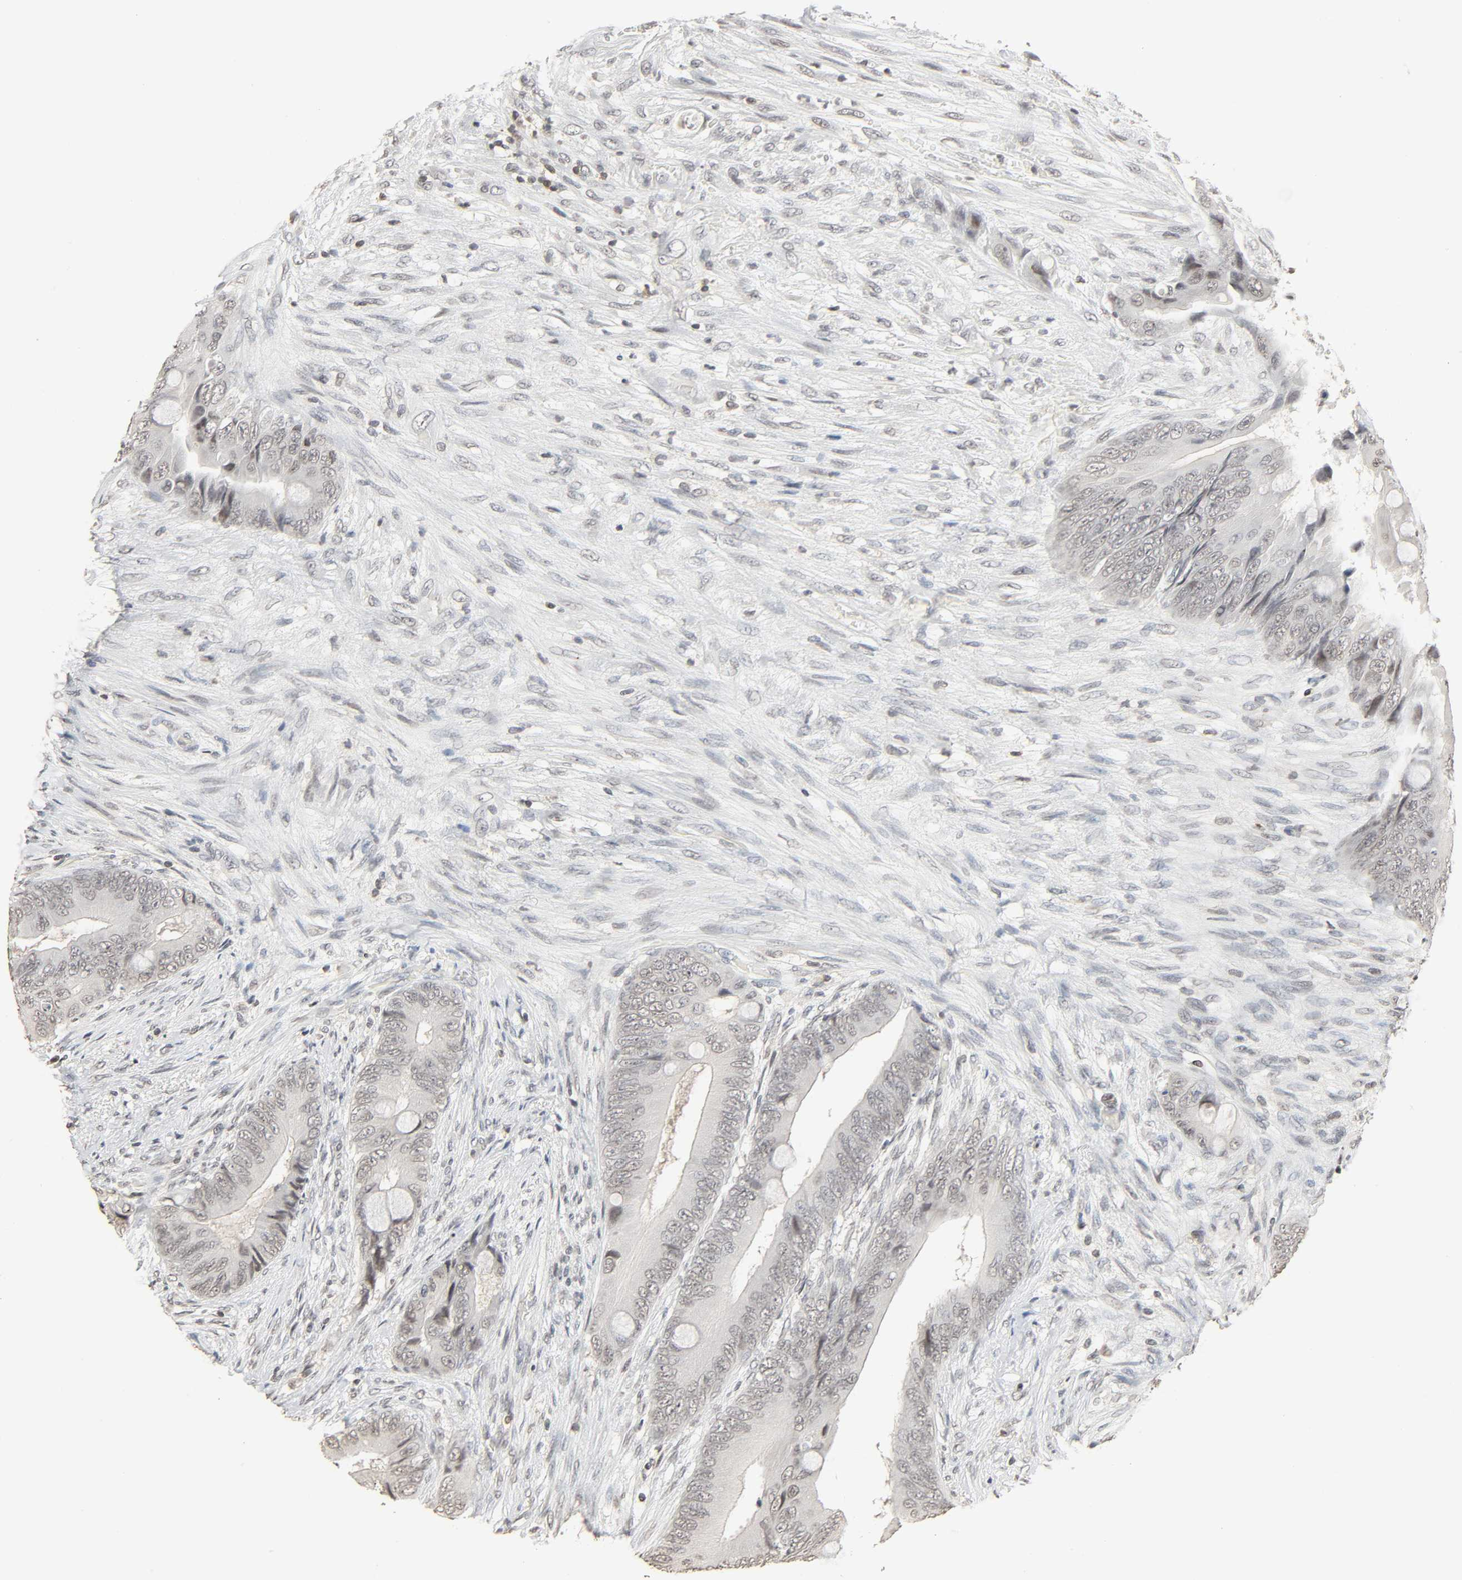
{"staining": {"intensity": "negative", "quantity": "none", "location": "none"}, "tissue": "colorectal cancer", "cell_type": "Tumor cells", "image_type": "cancer", "snomed": [{"axis": "morphology", "description": "Adenocarcinoma, NOS"}, {"axis": "topography", "description": "Rectum"}], "caption": "IHC image of neoplastic tissue: human adenocarcinoma (colorectal) stained with DAB (3,3'-diaminobenzidine) demonstrates no significant protein expression in tumor cells. (DAB immunohistochemistry with hematoxylin counter stain).", "gene": "STK4", "patient": {"sex": "female", "age": 77}}